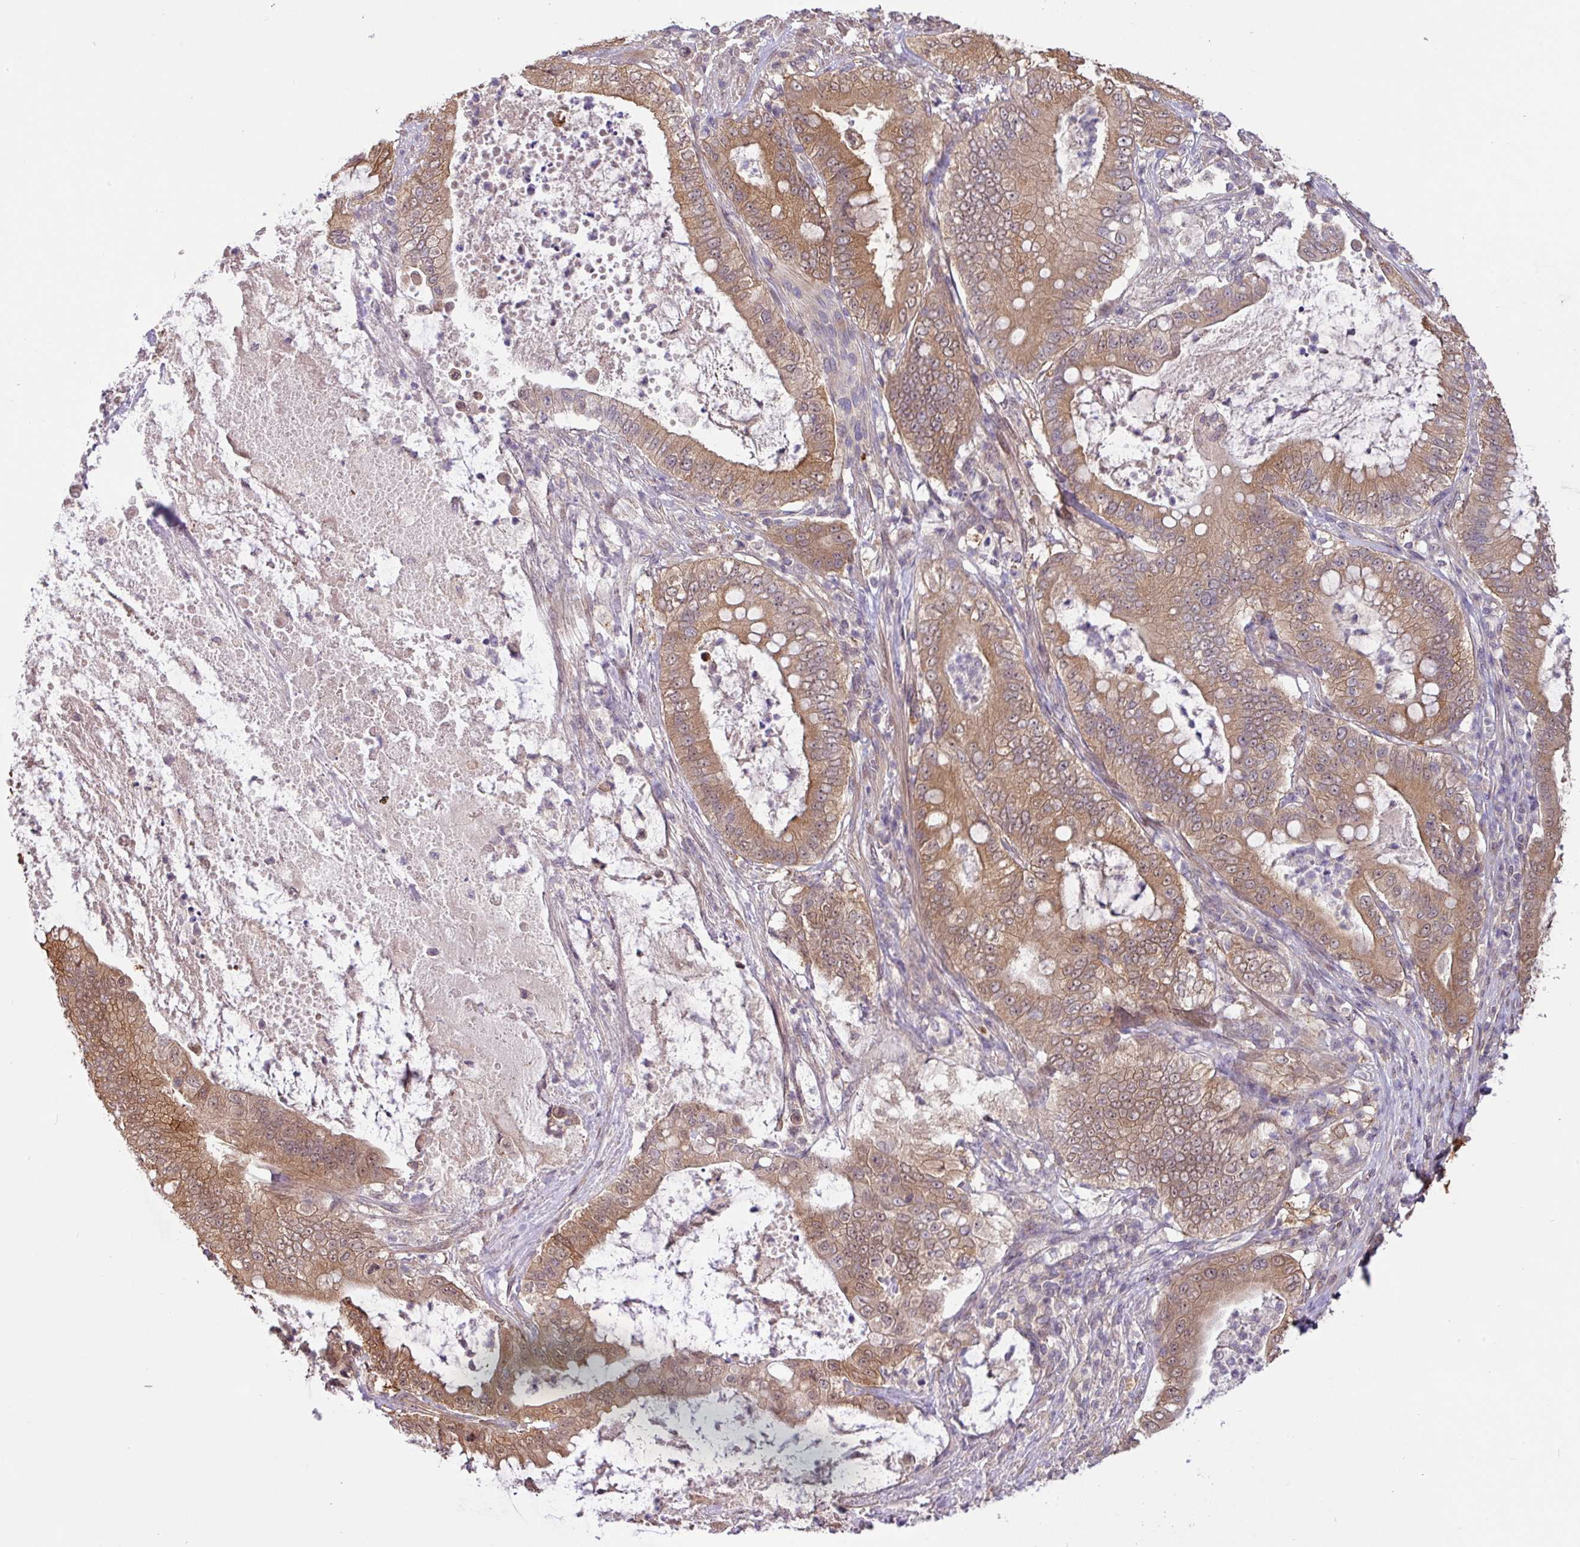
{"staining": {"intensity": "moderate", "quantity": ">75%", "location": "cytoplasmic/membranous"}, "tissue": "pancreatic cancer", "cell_type": "Tumor cells", "image_type": "cancer", "snomed": [{"axis": "morphology", "description": "Adenocarcinoma, NOS"}, {"axis": "topography", "description": "Pancreas"}], "caption": "Protein expression by immunohistochemistry shows moderate cytoplasmic/membranous staining in about >75% of tumor cells in pancreatic cancer (adenocarcinoma). (IHC, brightfield microscopy, high magnification).", "gene": "SHB", "patient": {"sex": "male", "age": 71}}